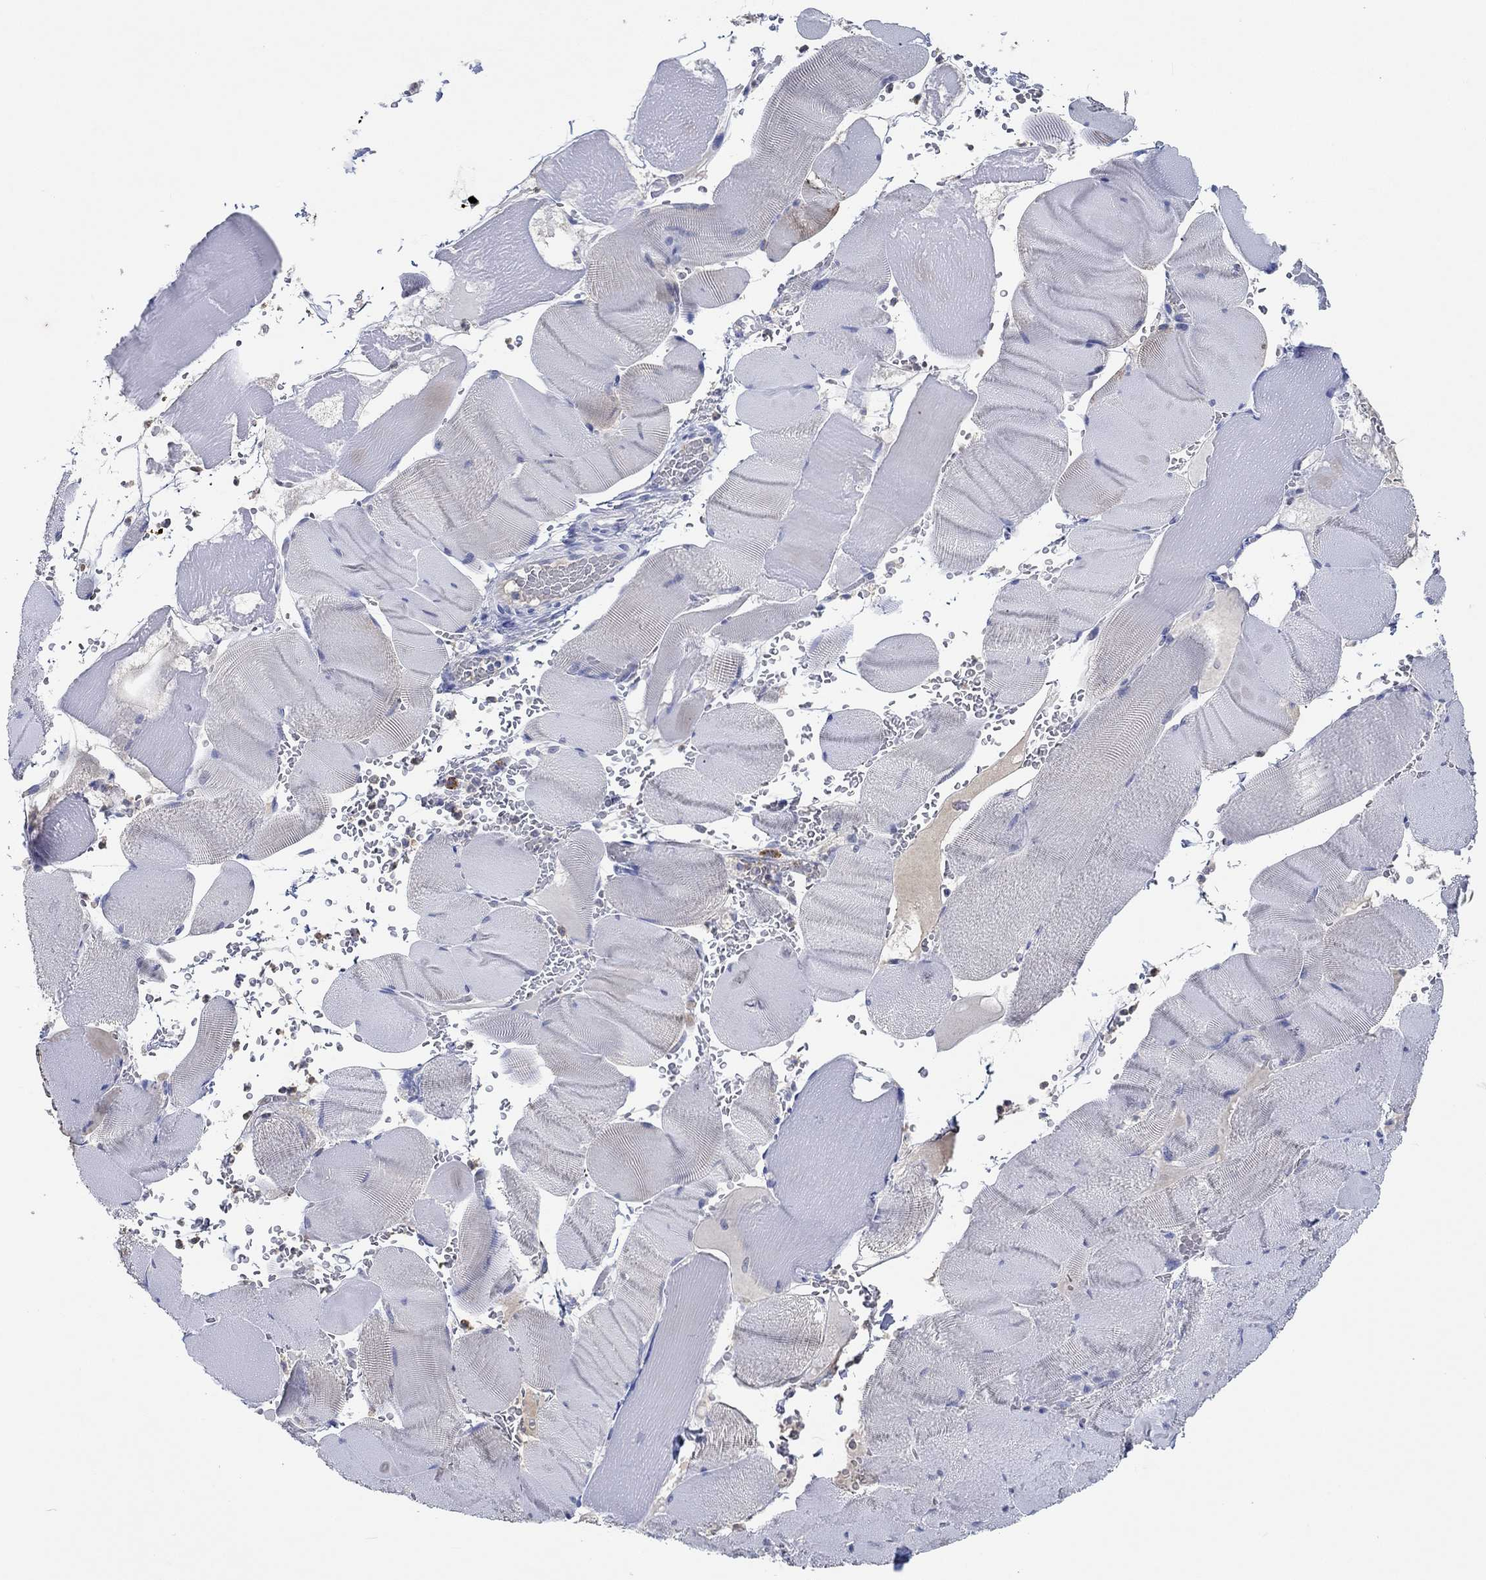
{"staining": {"intensity": "negative", "quantity": "none", "location": "none"}, "tissue": "skeletal muscle", "cell_type": "Myocytes", "image_type": "normal", "snomed": [{"axis": "morphology", "description": "Normal tissue, NOS"}, {"axis": "topography", "description": "Skeletal muscle"}], "caption": "The photomicrograph exhibits no staining of myocytes in unremarkable skeletal muscle. (DAB (3,3'-diaminobenzidine) immunohistochemistry with hematoxylin counter stain).", "gene": "CPM", "patient": {"sex": "male", "age": 56}}